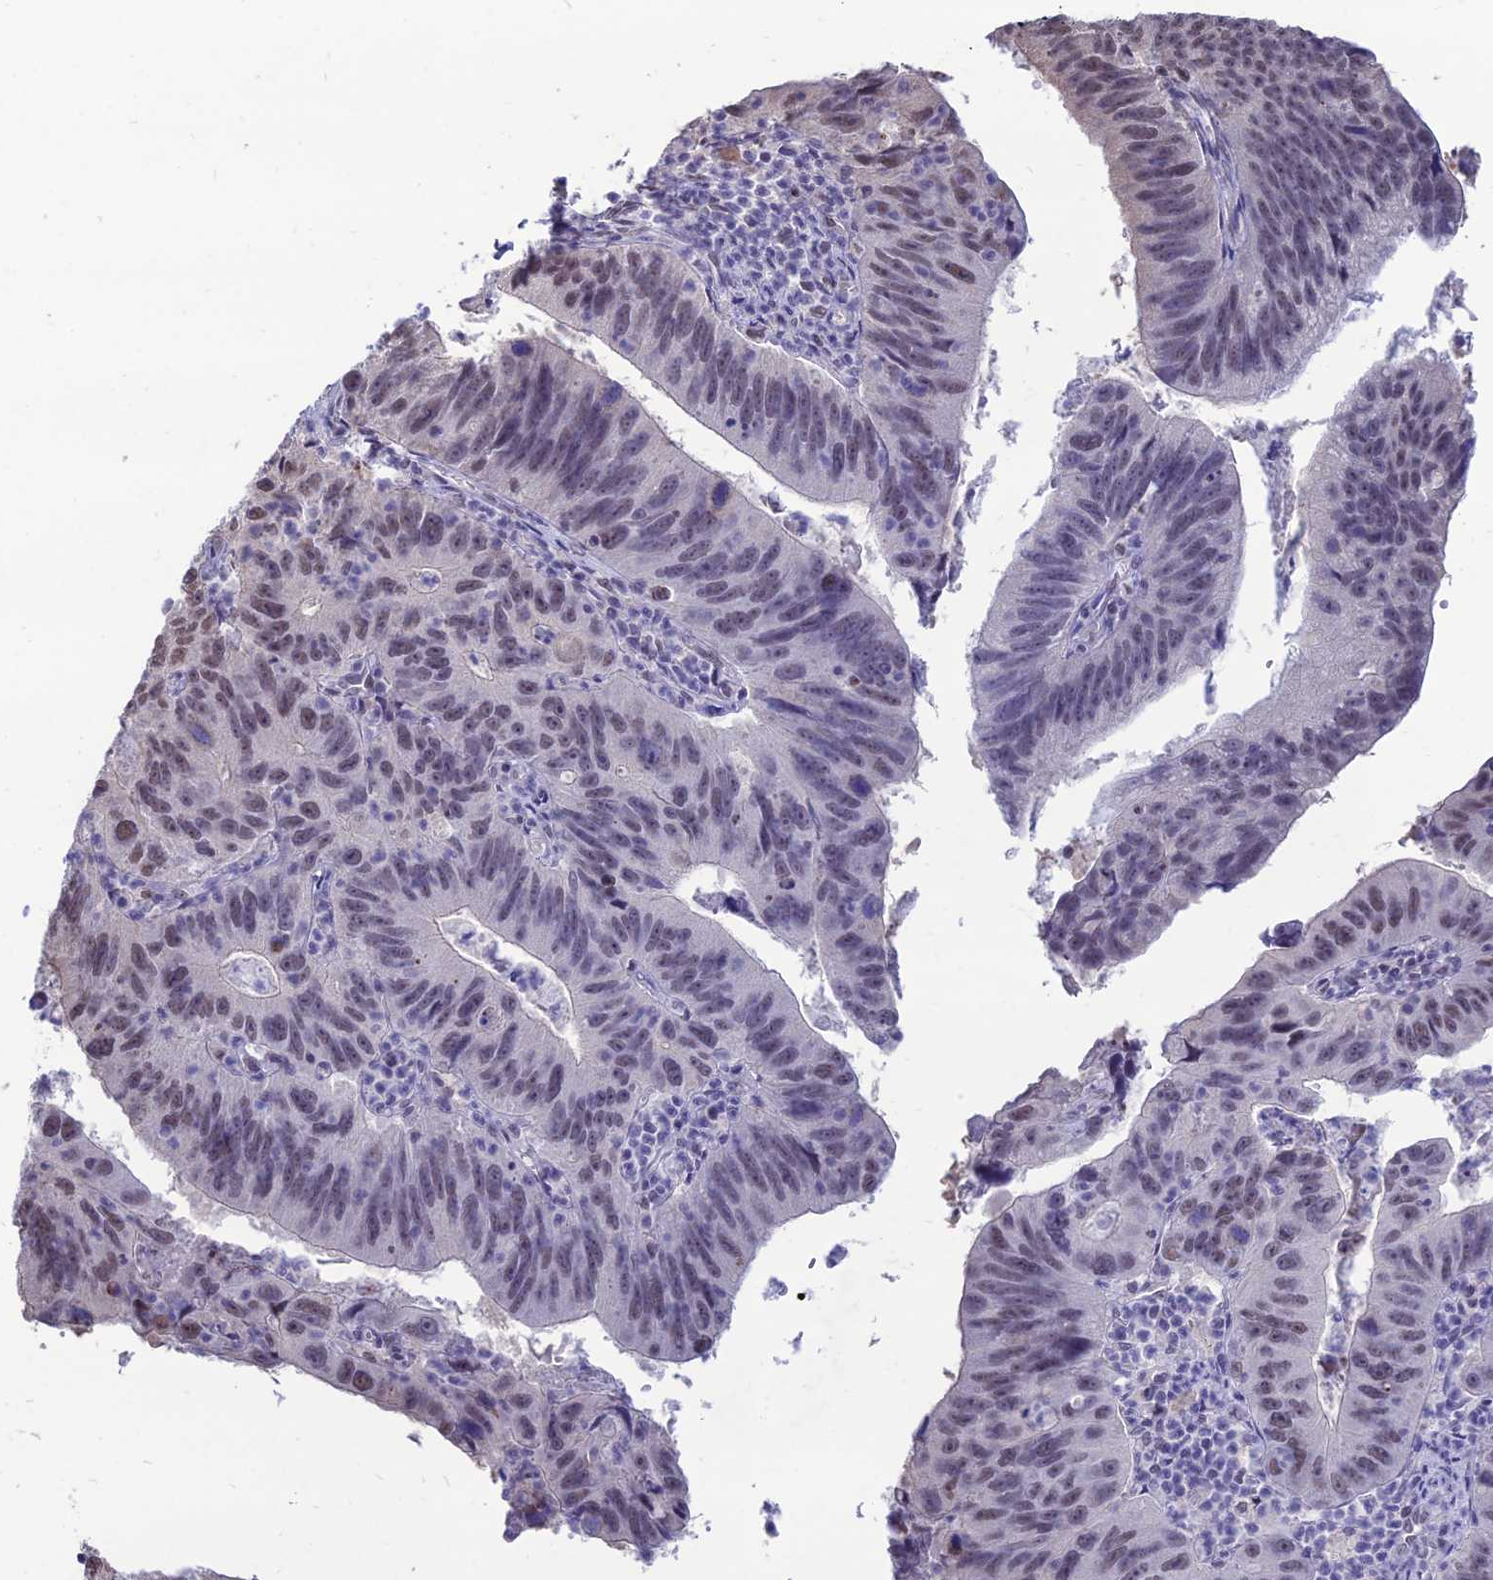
{"staining": {"intensity": "moderate", "quantity": "<25%", "location": "nuclear"}, "tissue": "stomach cancer", "cell_type": "Tumor cells", "image_type": "cancer", "snomed": [{"axis": "morphology", "description": "Adenocarcinoma, NOS"}, {"axis": "topography", "description": "Stomach"}], "caption": "The histopathology image reveals staining of stomach cancer (adenocarcinoma), revealing moderate nuclear protein positivity (brown color) within tumor cells.", "gene": "SRSF7", "patient": {"sex": "male", "age": 59}}